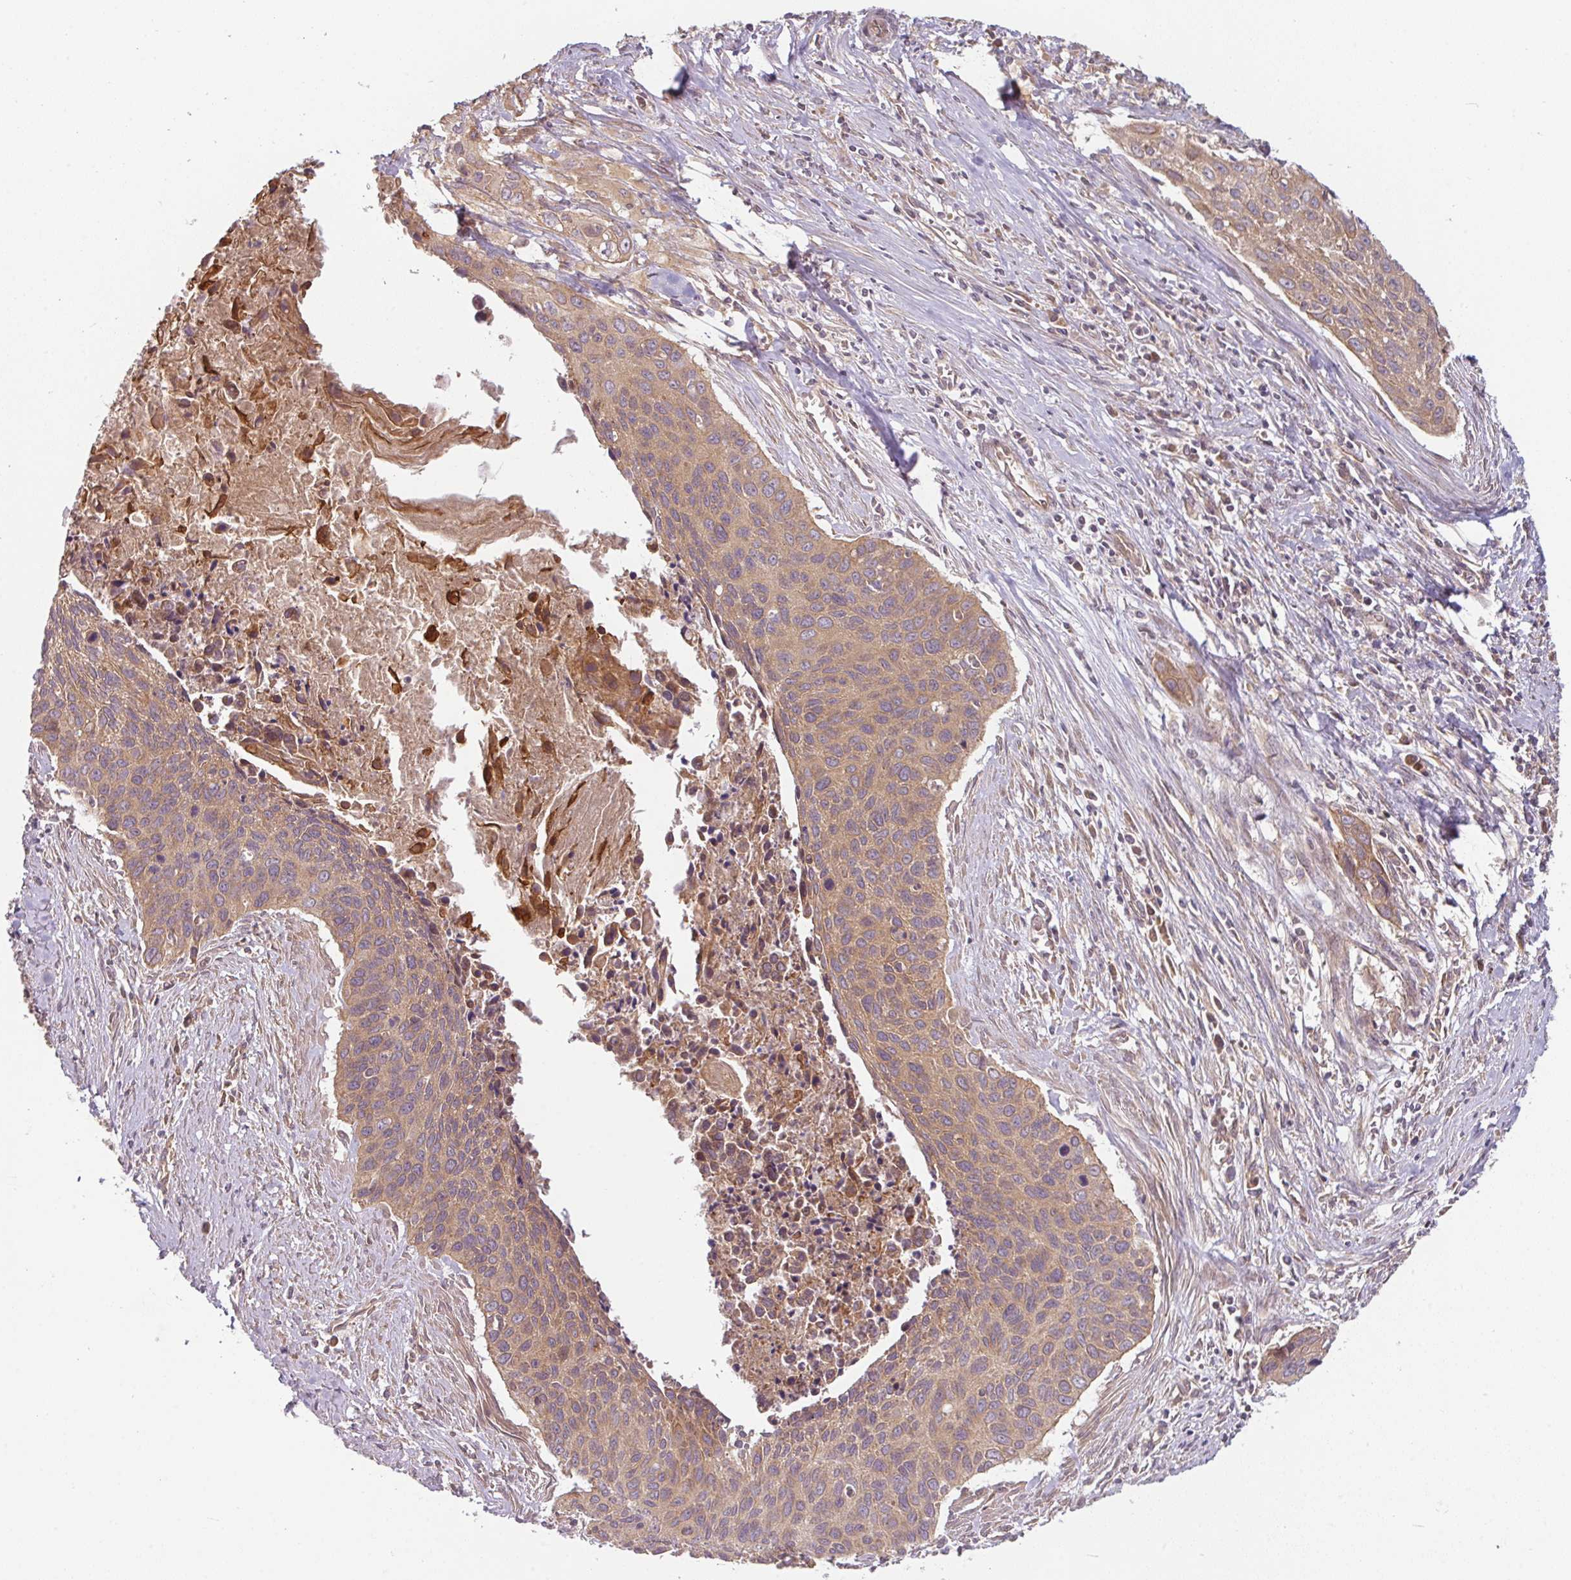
{"staining": {"intensity": "moderate", "quantity": "25%-75%", "location": "cytoplasmic/membranous,nuclear"}, "tissue": "cervical cancer", "cell_type": "Tumor cells", "image_type": "cancer", "snomed": [{"axis": "morphology", "description": "Squamous cell carcinoma, NOS"}, {"axis": "topography", "description": "Cervix"}], "caption": "Human cervical cancer stained with a protein marker reveals moderate staining in tumor cells.", "gene": "RNF31", "patient": {"sex": "female", "age": 55}}